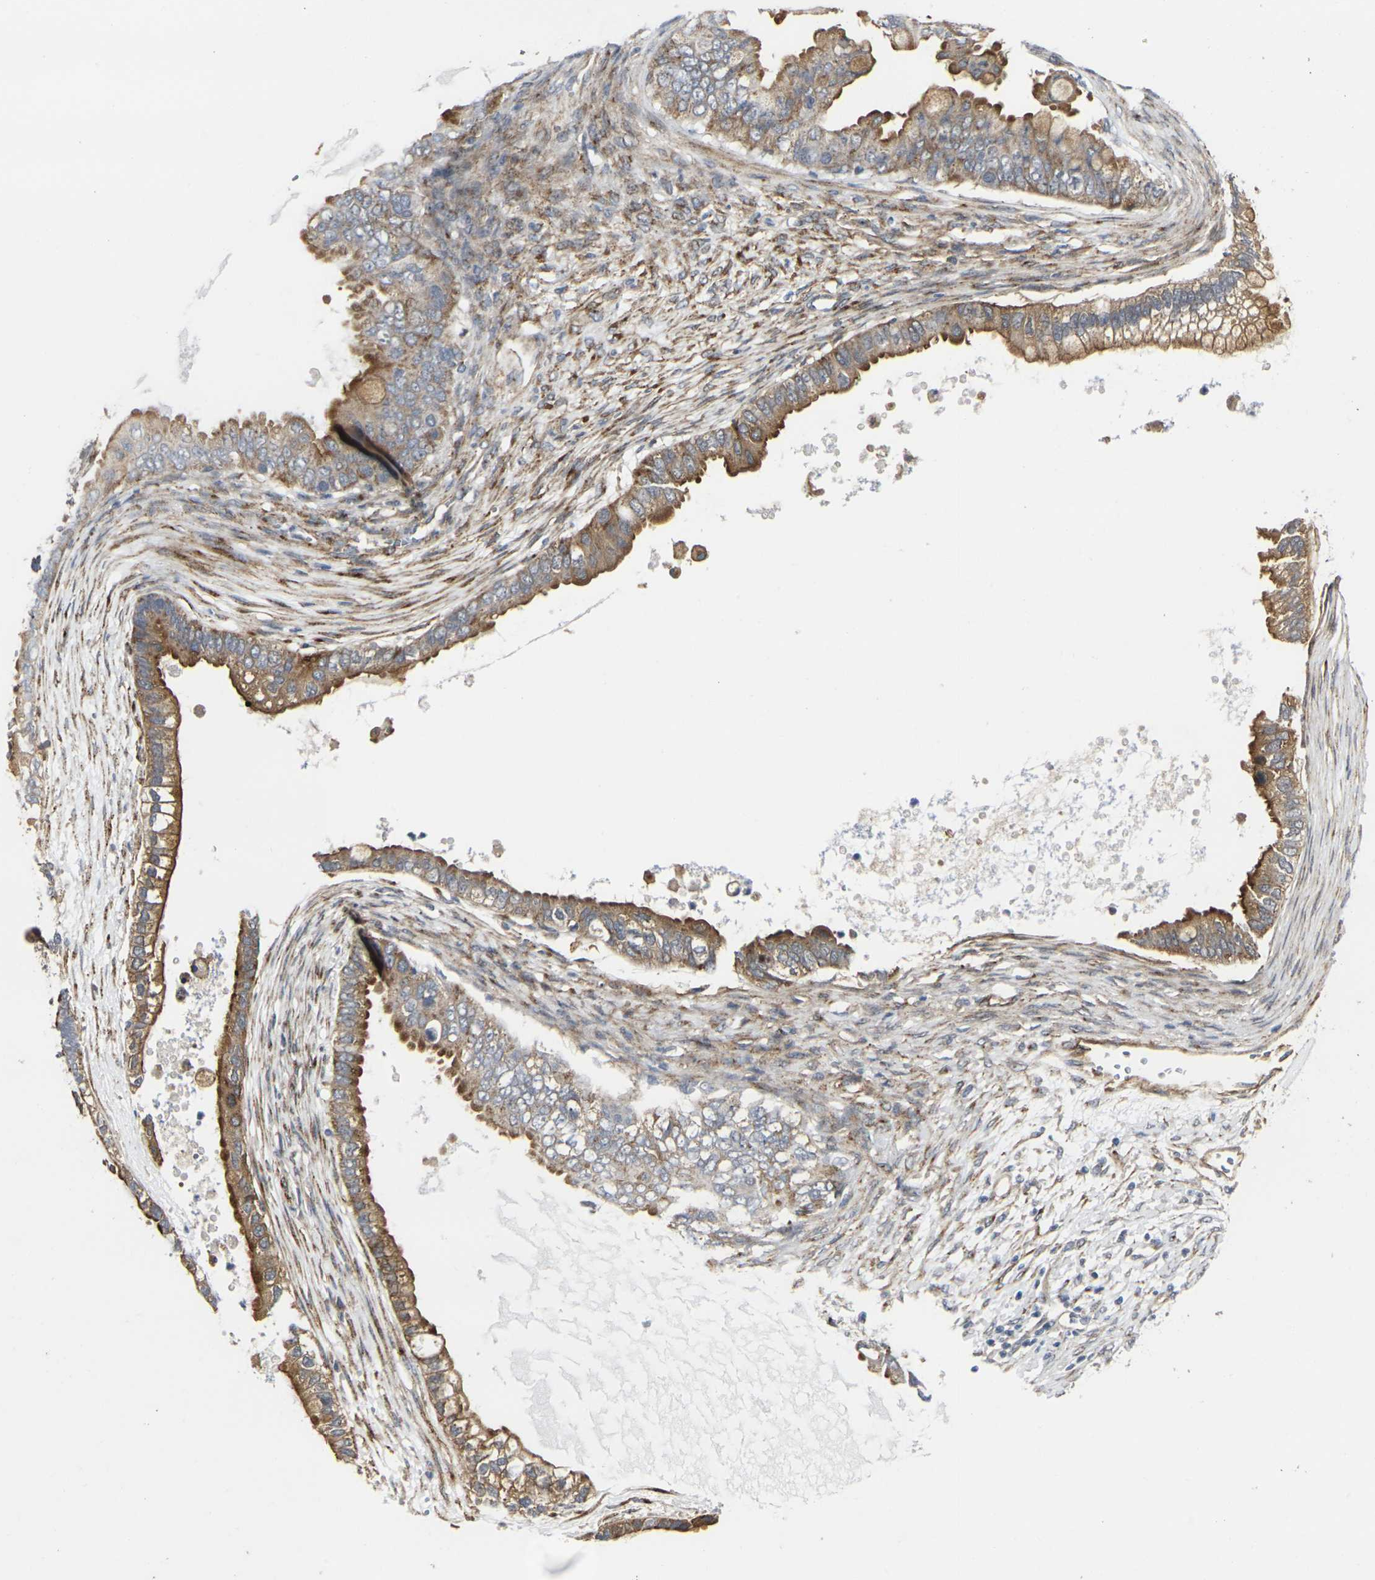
{"staining": {"intensity": "moderate", "quantity": ">75%", "location": "cytoplasmic/membranous"}, "tissue": "ovarian cancer", "cell_type": "Tumor cells", "image_type": "cancer", "snomed": [{"axis": "morphology", "description": "Cystadenocarcinoma, mucinous, NOS"}, {"axis": "topography", "description": "Ovary"}], "caption": "A photomicrograph showing moderate cytoplasmic/membranous positivity in approximately >75% of tumor cells in mucinous cystadenocarcinoma (ovarian), as visualized by brown immunohistochemical staining.", "gene": "MYOF", "patient": {"sex": "female", "age": 80}}